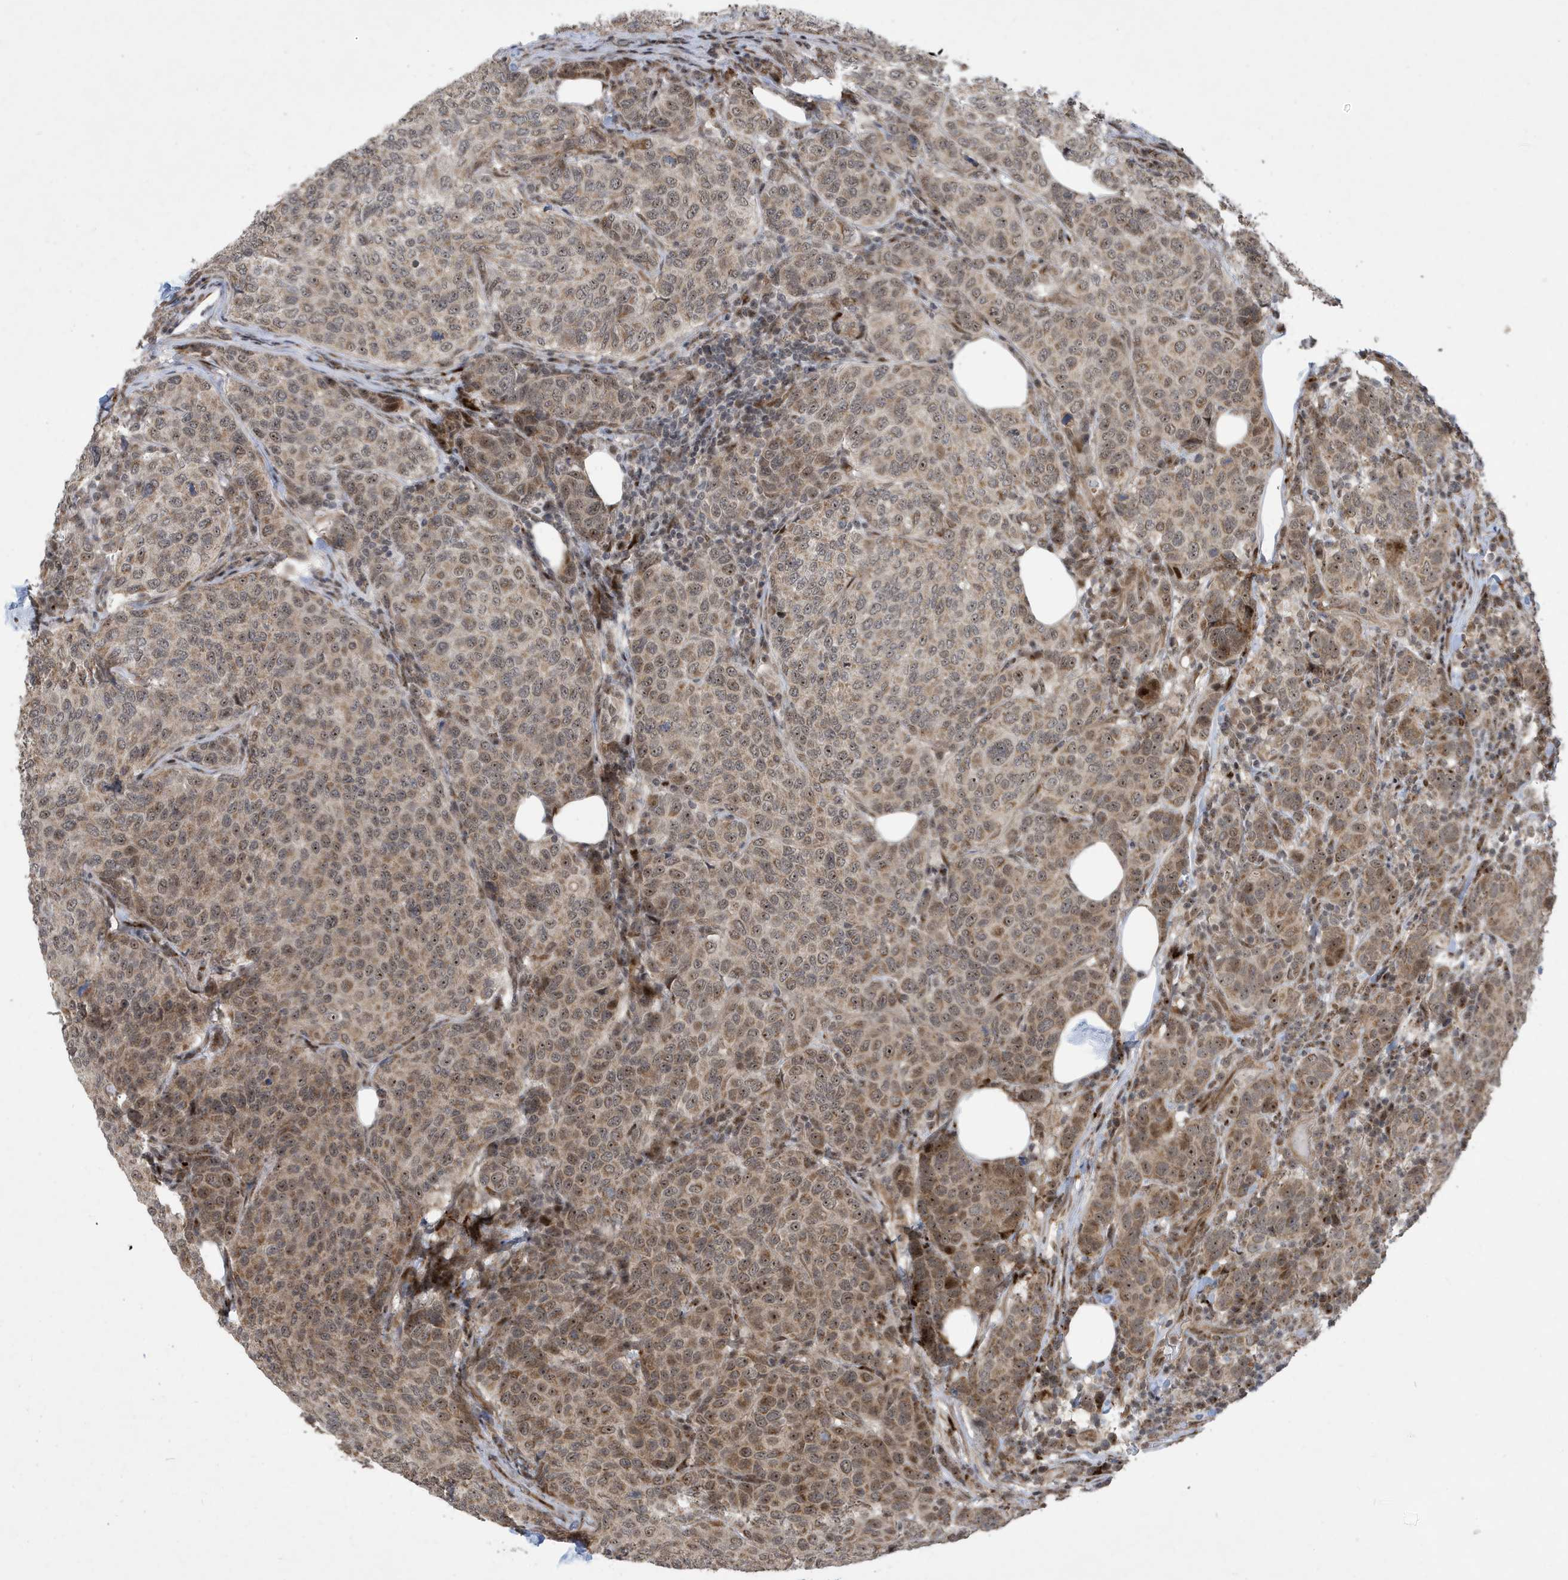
{"staining": {"intensity": "moderate", "quantity": "25%-75%", "location": "cytoplasmic/membranous,nuclear"}, "tissue": "breast cancer", "cell_type": "Tumor cells", "image_type": "cancer", "snomed": [{"axis": "morphology", "description": "Duct carcinoma"}, {"axis": "topography", "description": "Breast"}], "caption": "The immunohistochemical stain highlights moderate cytoplasmic/membranous and nuclear expression in tumor cells of breast infiltrating ductal carcinoma tissue.", "gene": "FAM9B", "patient": {"sex": "female", "age": 55}}